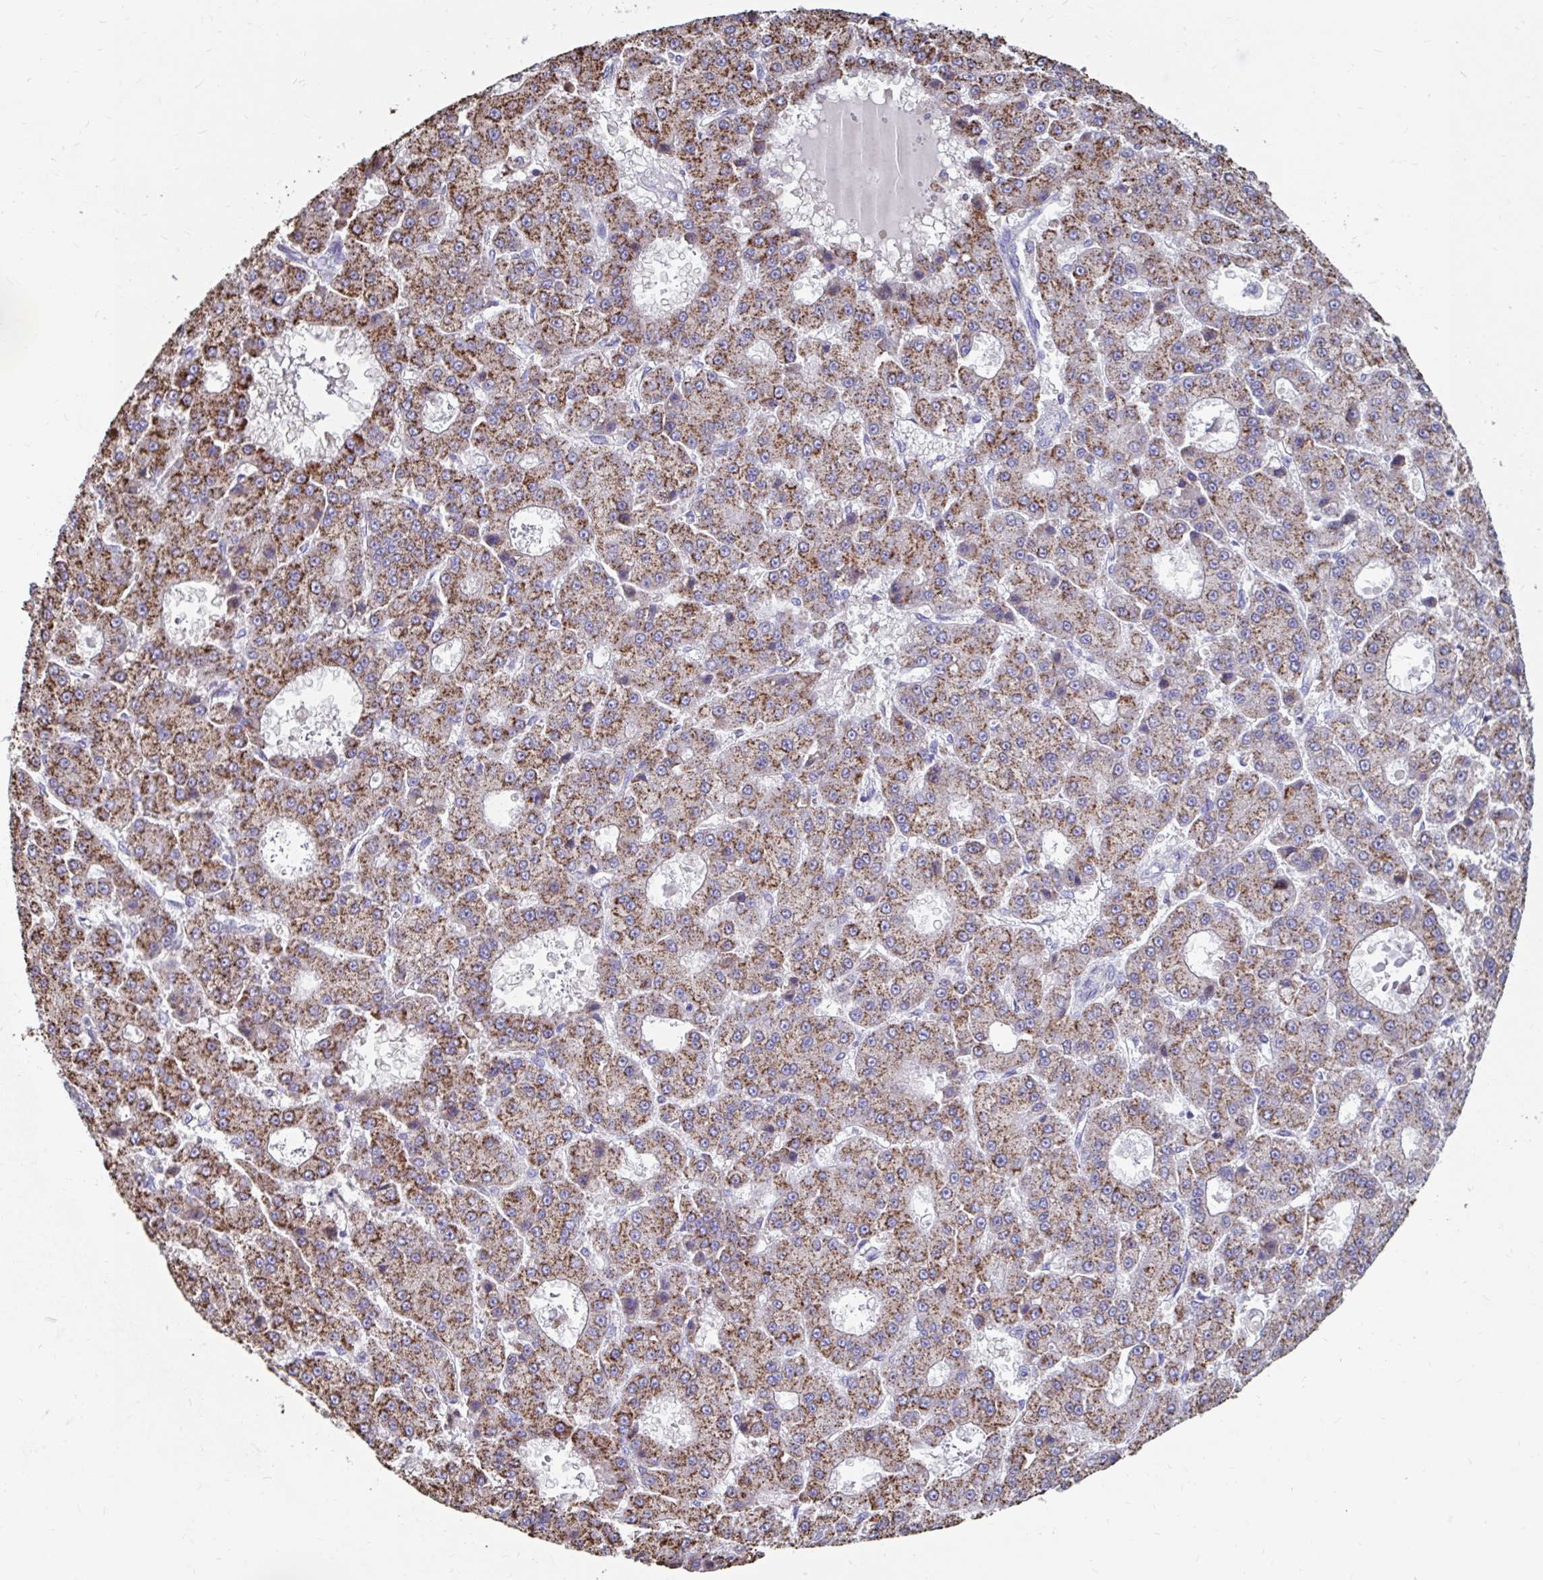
{"staining": {"intensity": "strong", "quantity": ">75%", "location": "cytoplasmic/membranous"}, "tissue": "liver cancer", "cell_type": "Tumor cells", "image_type": "cancer", "snomed": [{"axis": "morphology", "description": "Carcinoma, Hepatocellular, NOS"}, {"axis": "topography", "description": "Liver"}], "caption": "This photomicrograph reveals hepatocellular carcinoma (liver) stained with immunohistochemistry (IHC) to label a protein in brown. The cytoplasmic/membranous of tumor cells show strong positivity for the protein. Nuclei are counter-stained blue.", "gene": "FKBP2", "patient": {"sex": "male", "age": 70}}